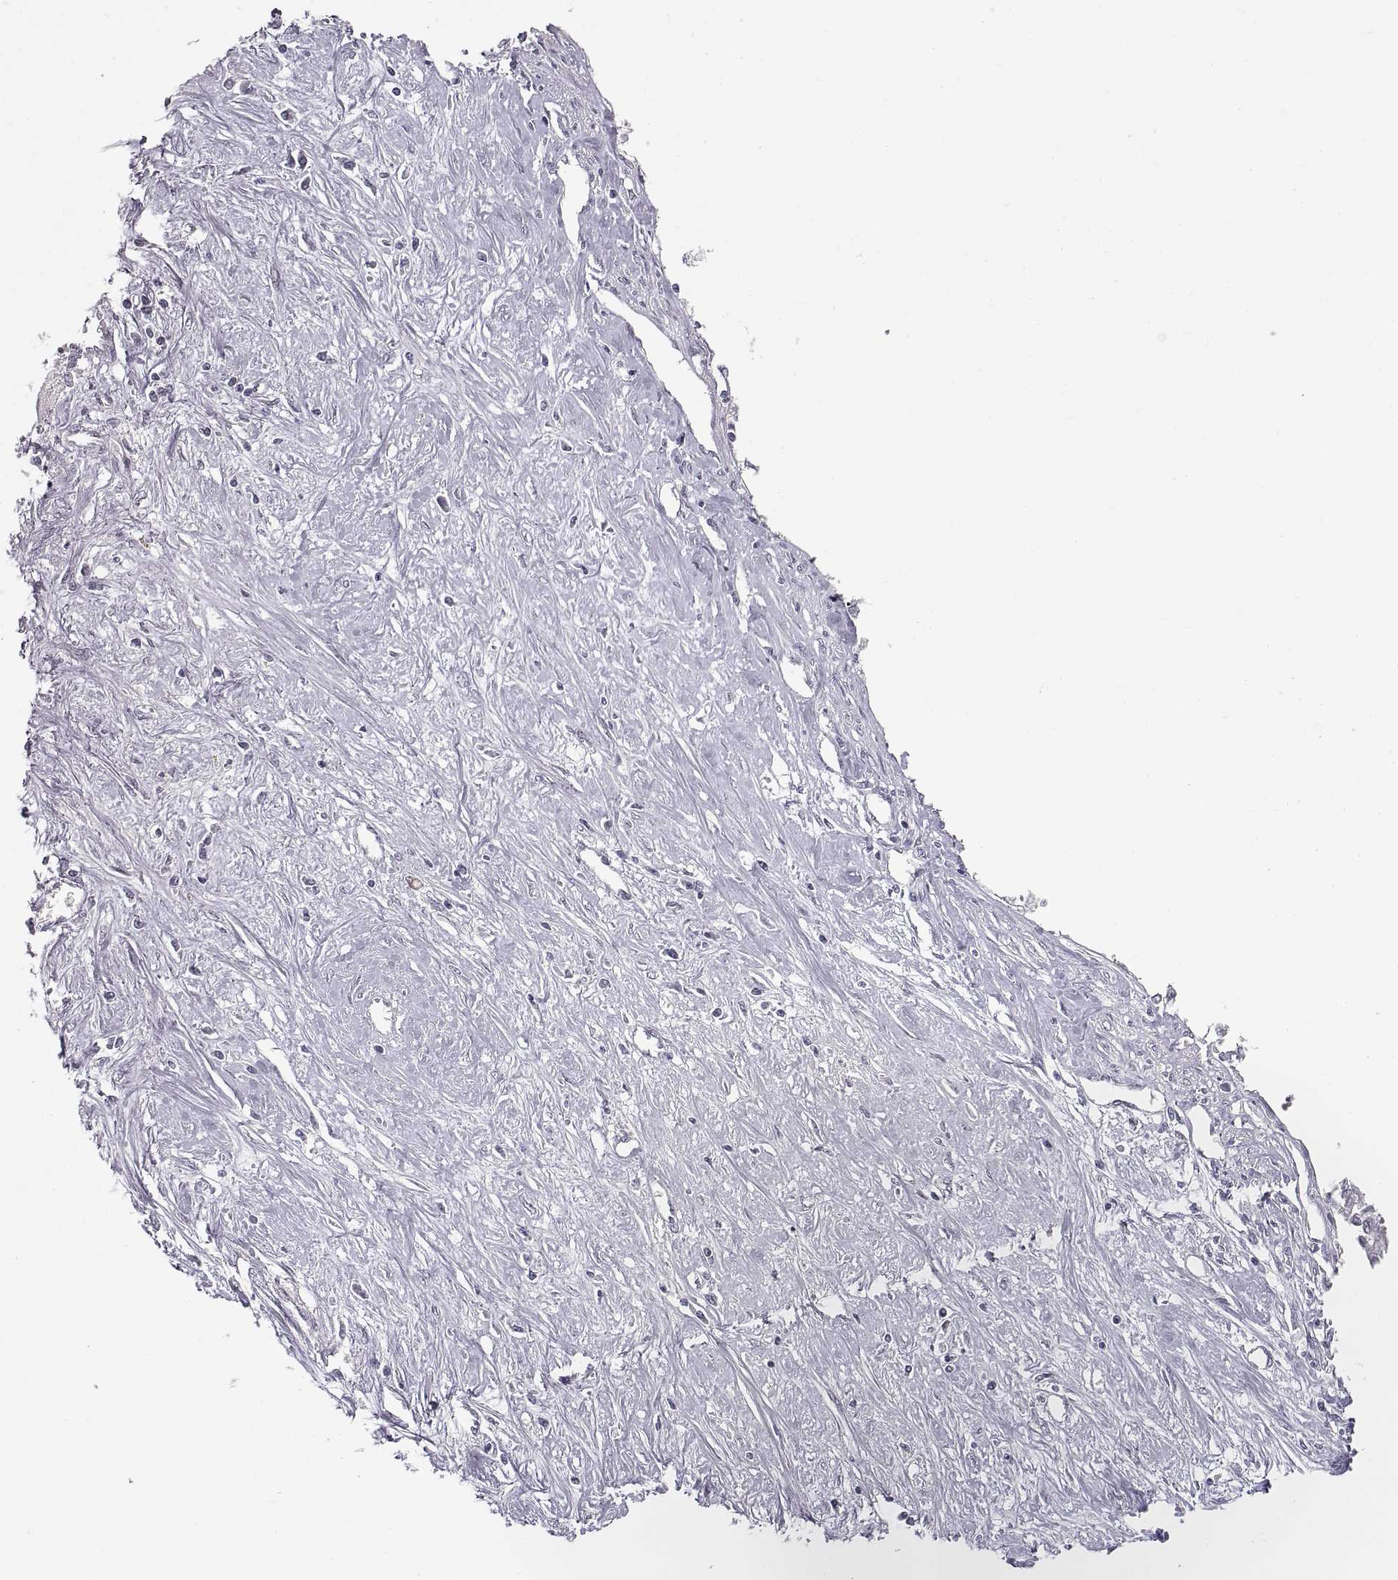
{"staining": {"intensity": "negative", "quantity": "none", "location": "none"}, "tissue": "liver cancer", "cell_type": "Tumor cells", "image_type": "cancer", "snomed": [{"axis": "morphology", "description": "Cholangiocarcinoma"}, {"axis": "topography", "description": "Liver"}], "caption": "Cholangiocarcinoma (liver) was stained to show a protein in brown. There is no significant expression in tumor cells. The staining was performed using DAB (3,3'-diaminobenzidine) to visualize the protein expression in brown, while the nuclei were stained in blue with hematoxylin (Magnification: 20x).", "gene": "NANOS3", "patient": {"sex": "female", "age": 61}}